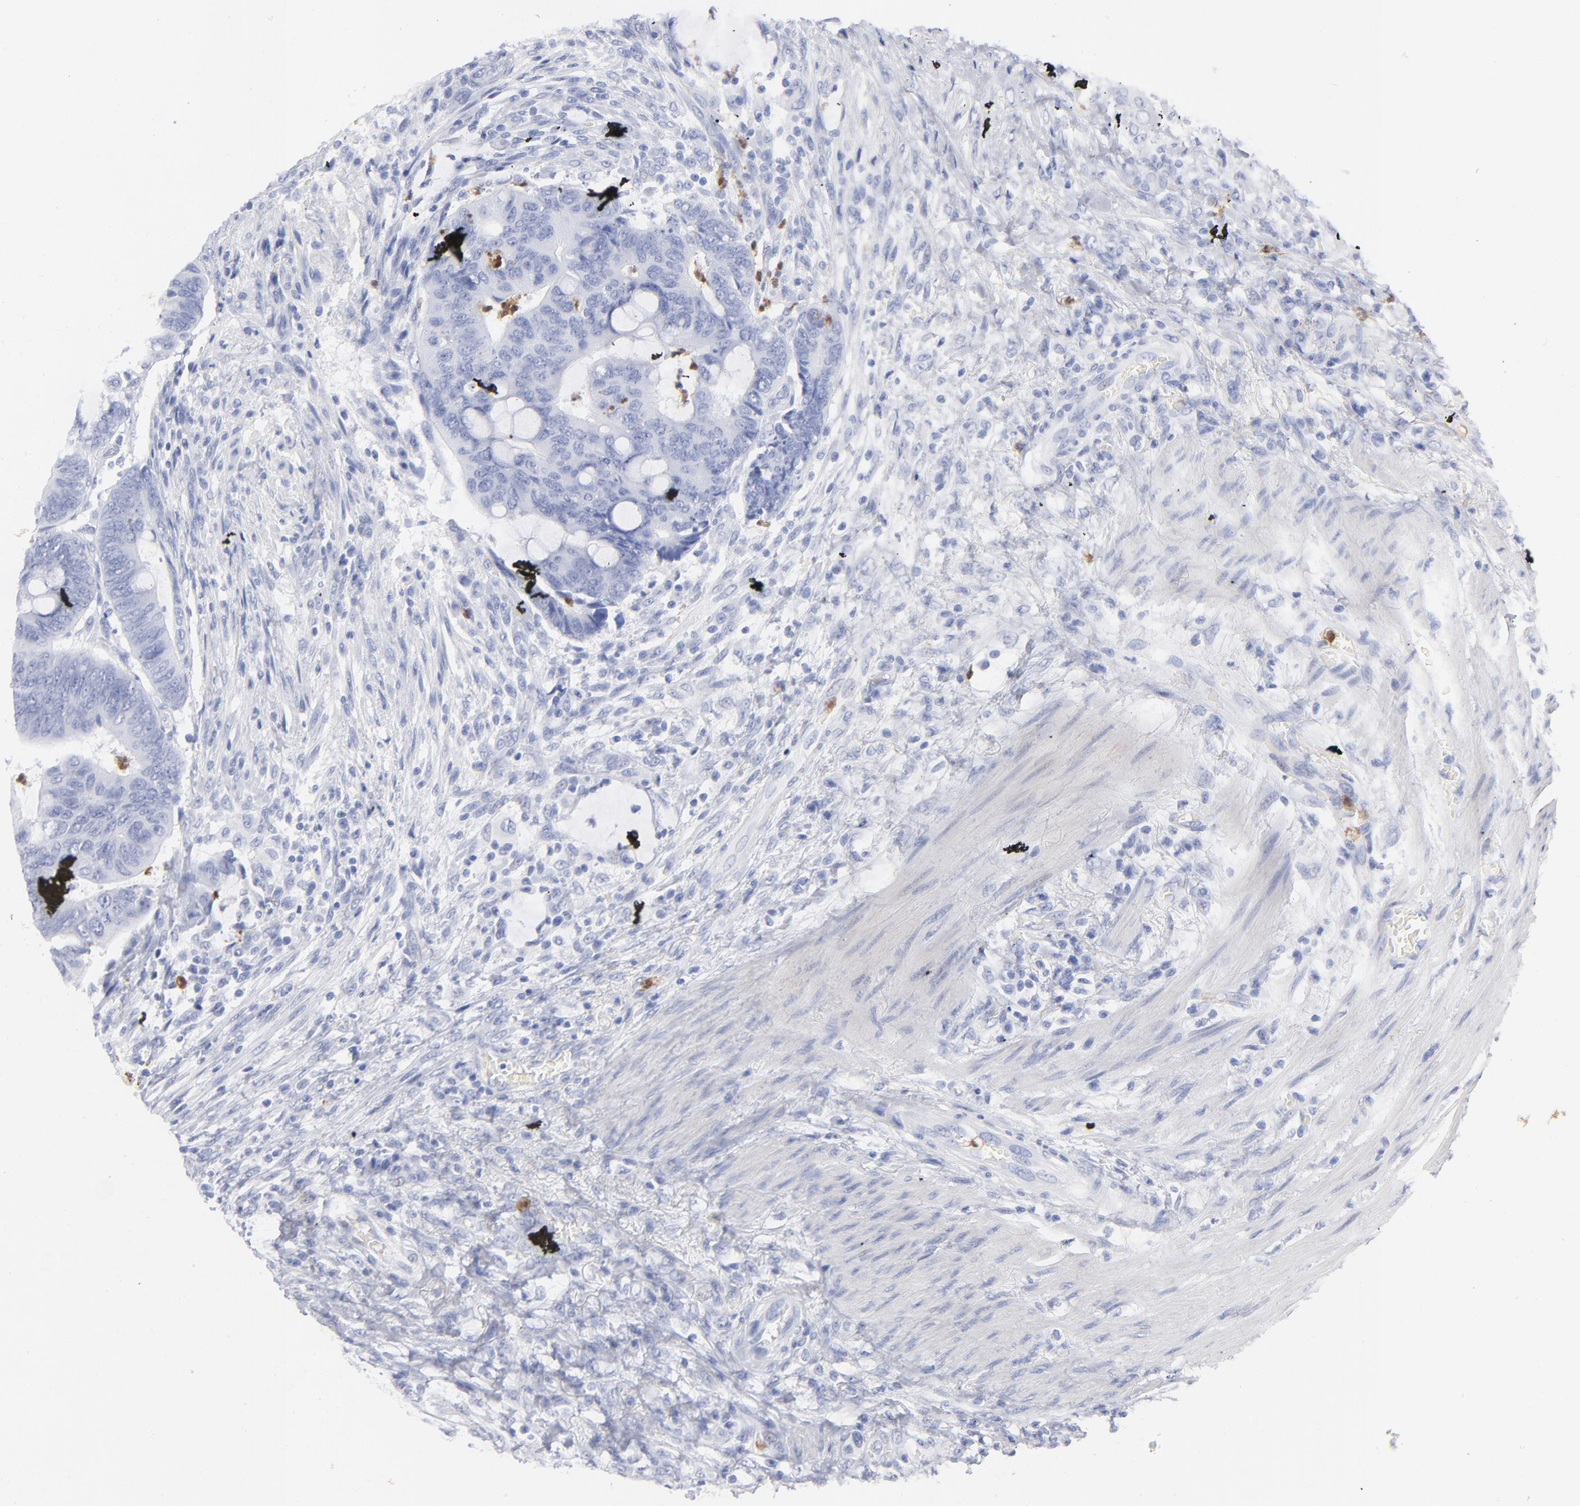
{"staining": {"intensity": "negative", "quantity": "none", "location": "none"}, "tissue": "colorectal cancer", "cell_type": "Tumor cells", "image_type": "cancer", "snomed": [{"axis": "morphology", "description": "Normal tissue, NOS"}, {"axis": "morphology", "description": "Adenocarcinoma, NOS"}, {"axis": "topography", "description": "Rectum"}], "caption": "Tumor cells are negative for brown protein staining in adenocarcinoma (colorectal).", "gene": "ARG1", "patient": {"sex": "male", "age": 92}}